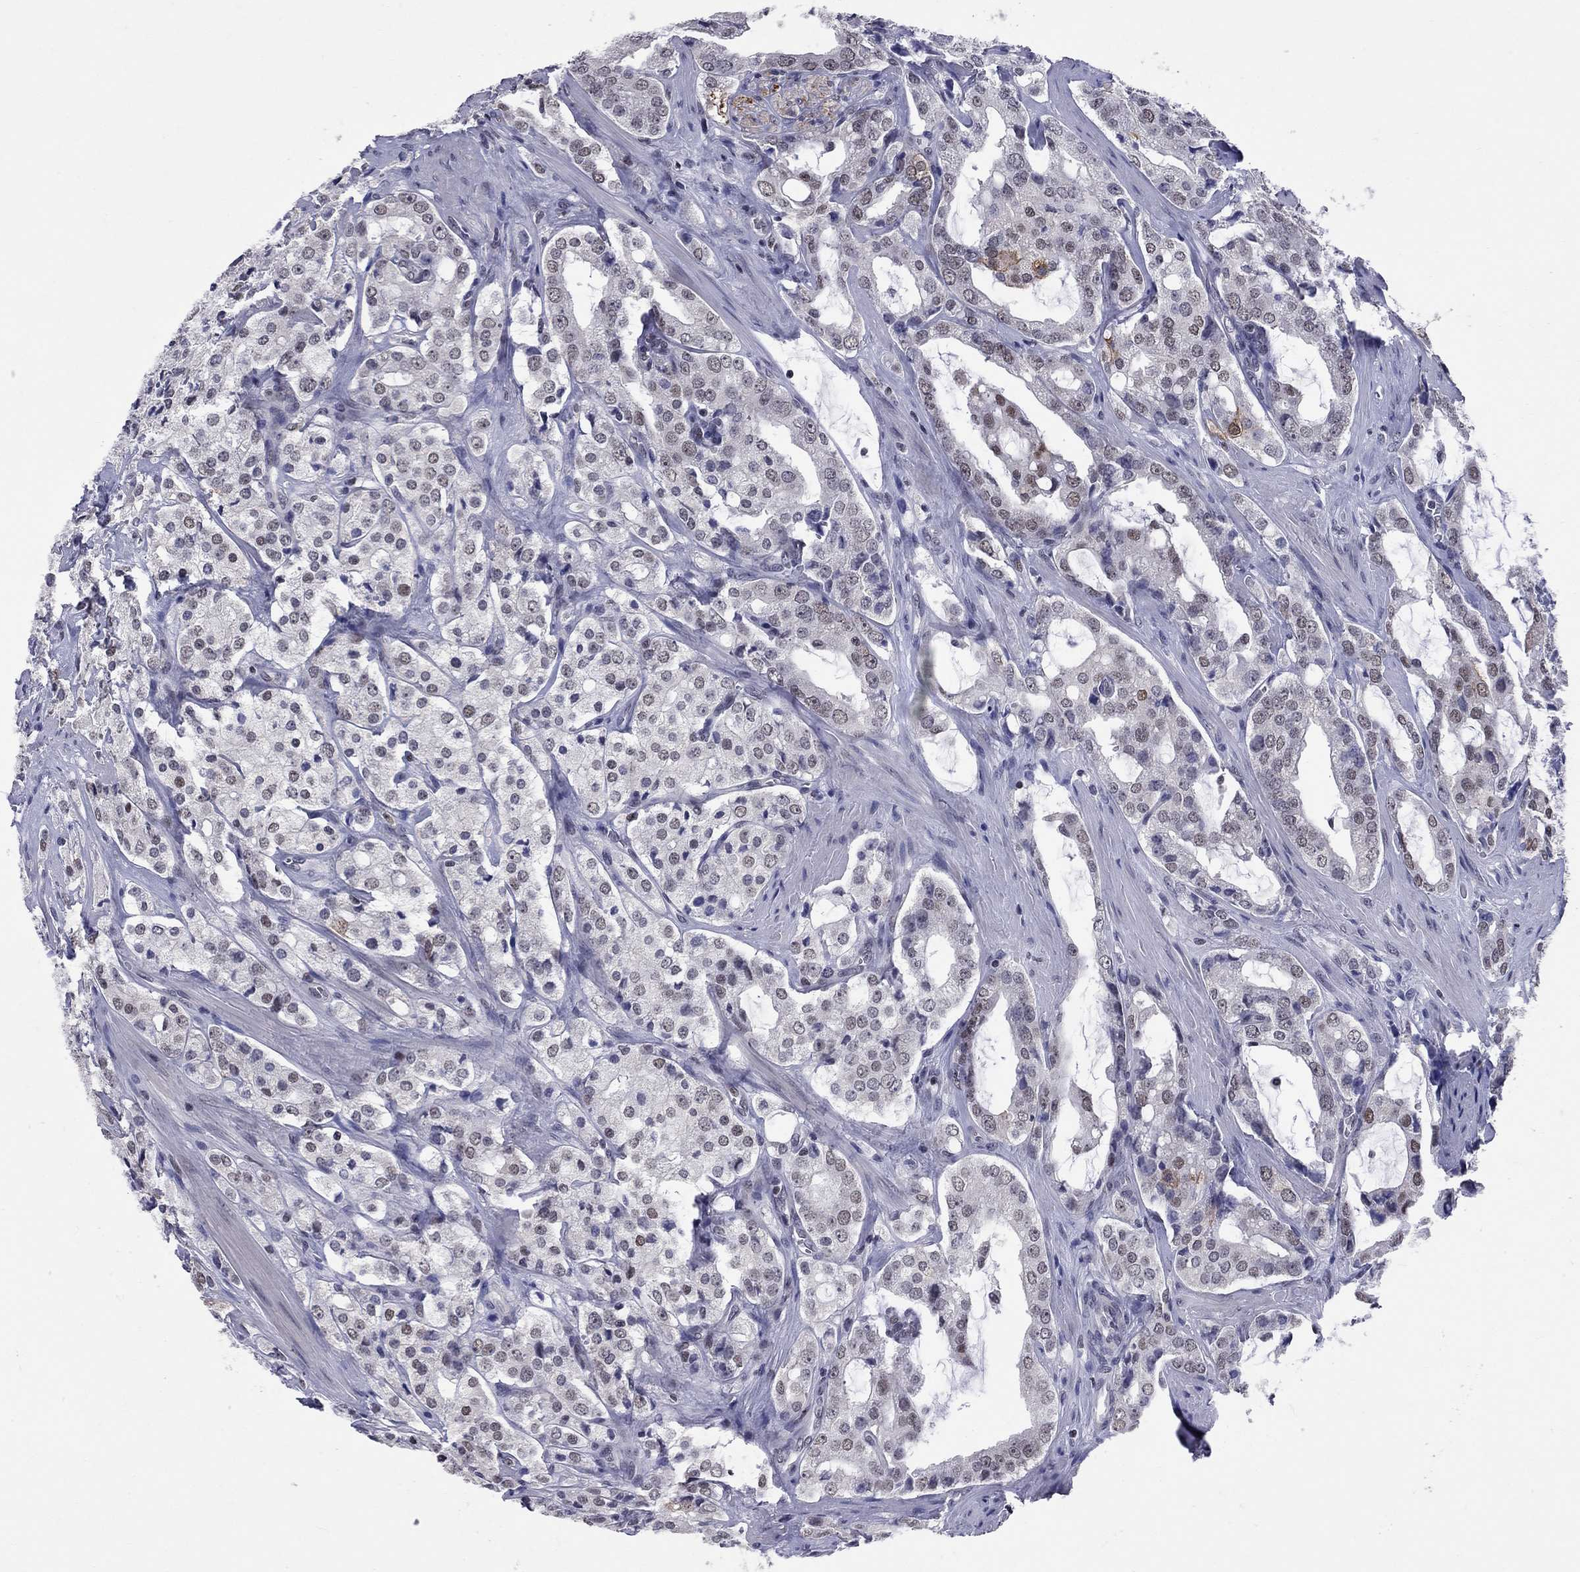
{"staining": {"intensity": "moderate", "quantity": "<25%", "location": "nuclear"}, "tissue": "prostate cancer", "cell_type": "Tumor cells", "image_type": "cancer", "snomed": [{"axis": "morphology", "description": "Adenocarcinoma, NOS"}, {"axis": "topography", "description": "Prostate"}], "caption": "Immunohistochemical staining of human adenocarcinoma (prostate) exhibits low levels of moderate nuclear positivity in approximately <25% of tumor cells.", "gene": "TAF9", "patient": {"sex": "male", "age": 66}}